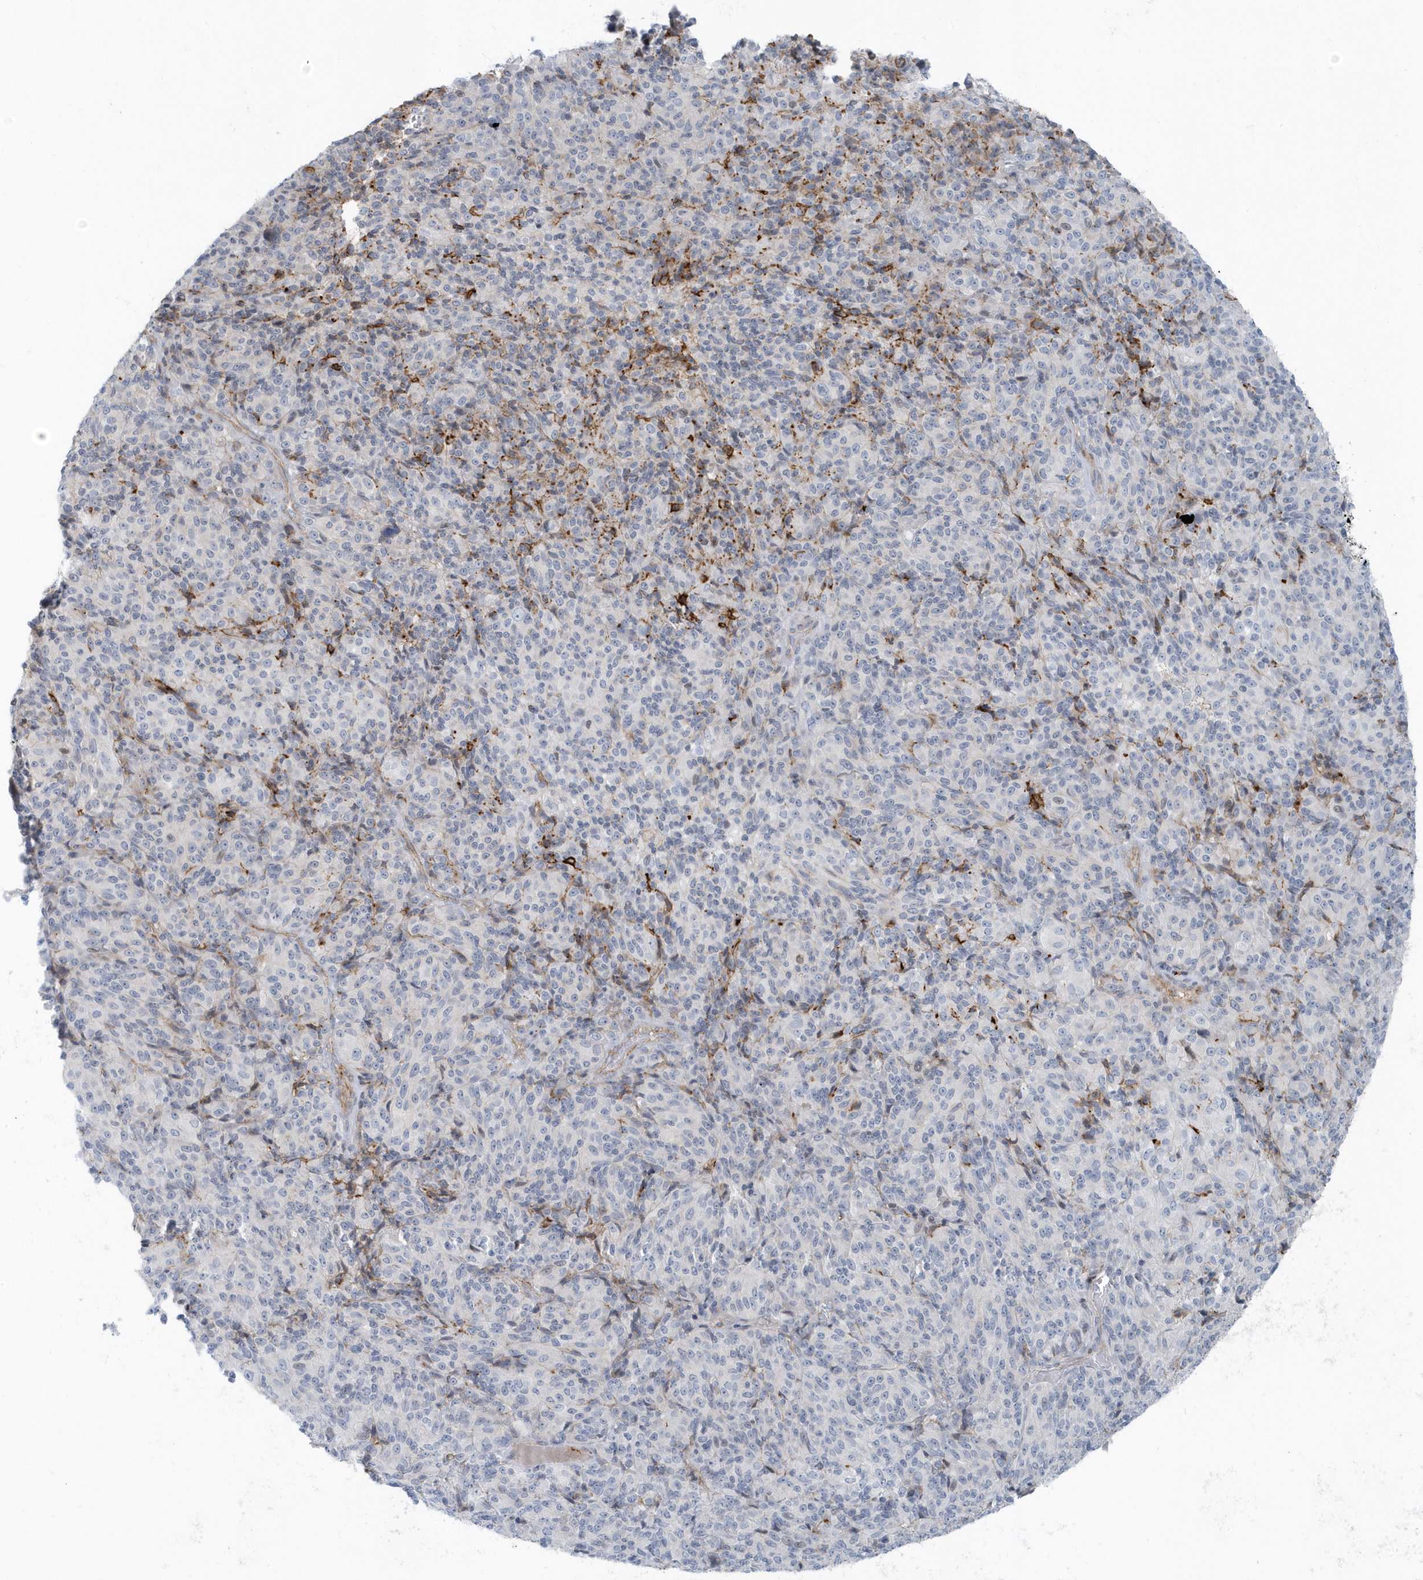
{"staining": {"intensity": "negative", "quantity": "none", "location": "none"}, "tissue": "melanoma", "cell_type": "Tumor cells", "image_type": "cancer", "snomed": [{"axis": "morphology", "description": "Malignant melanoma, Metastatic site"}, {"axis": "topography", "description": "Brain"}], "caption": "Melanoma was stained to show a protein in brown. There is no significant expression in tumor cells.", "gene": "CACNB2", "patient": {"sex": "female", "age": 56}}